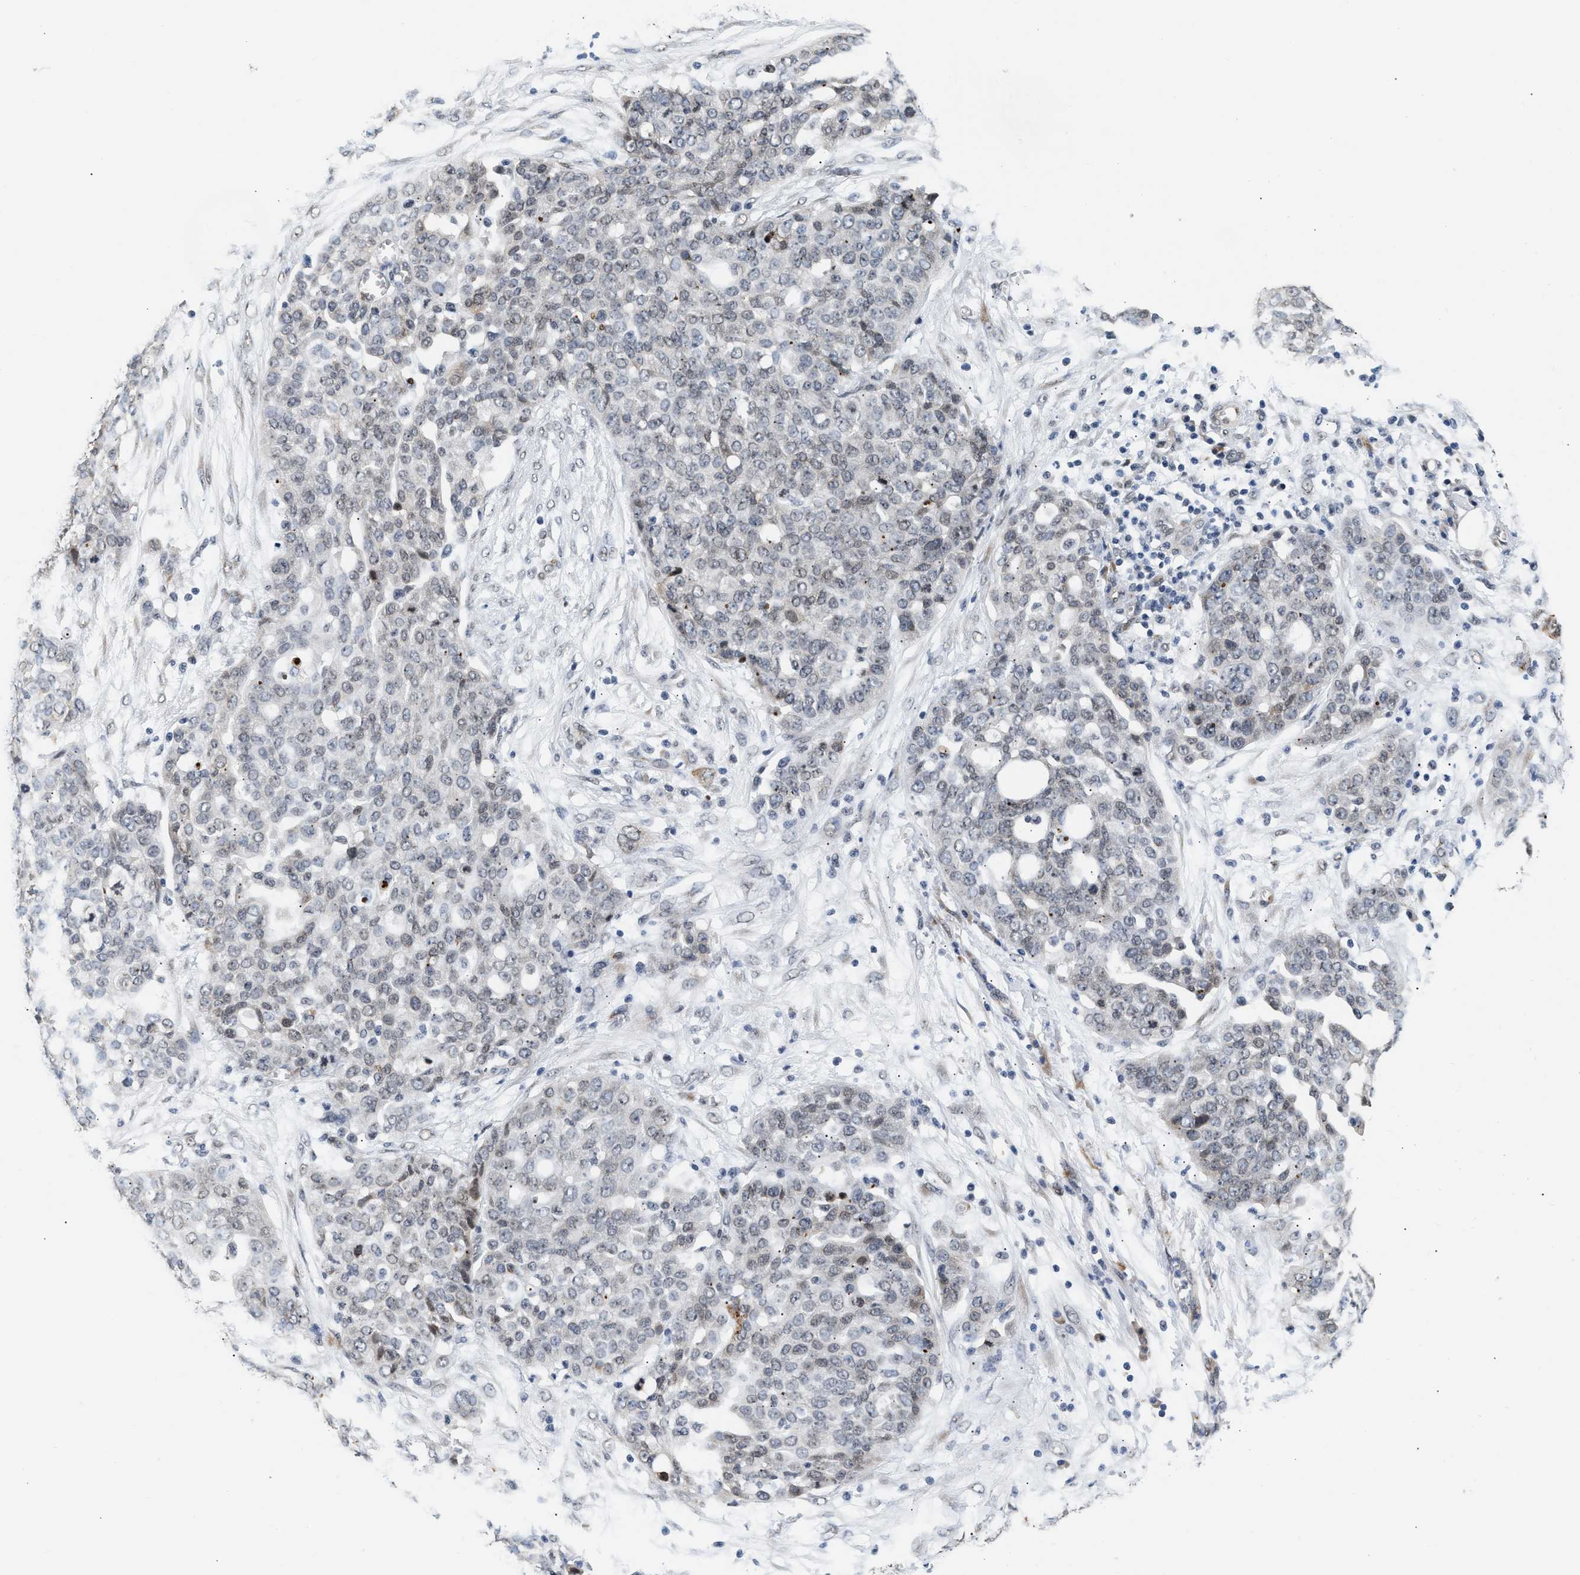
{"staining": {"intensity": "weak", "quantity": "<25%", "location": "nuclear"}, "tissue": "ovarian cancer", "cell_type": "Tumor cells", "image_type": "cancer", "snomed": [{"axis": "morphology", "description": "Cystadenocarcinoma, serous, NOS"}, {"axis": "topography", "description": "Soft tissue"}, {"axis": "topography", "description": "Ovary"}], "caption": "Immunohistochemistry (IHC) photomicrograph of neoplastic tissue: serous cystadenocarcinoma (ovarian) stained with DAB demonstrates no significant protein positivity in tumor cells.", "gene": "THOC1", "patient": {"sex": "female", "age": 57}}